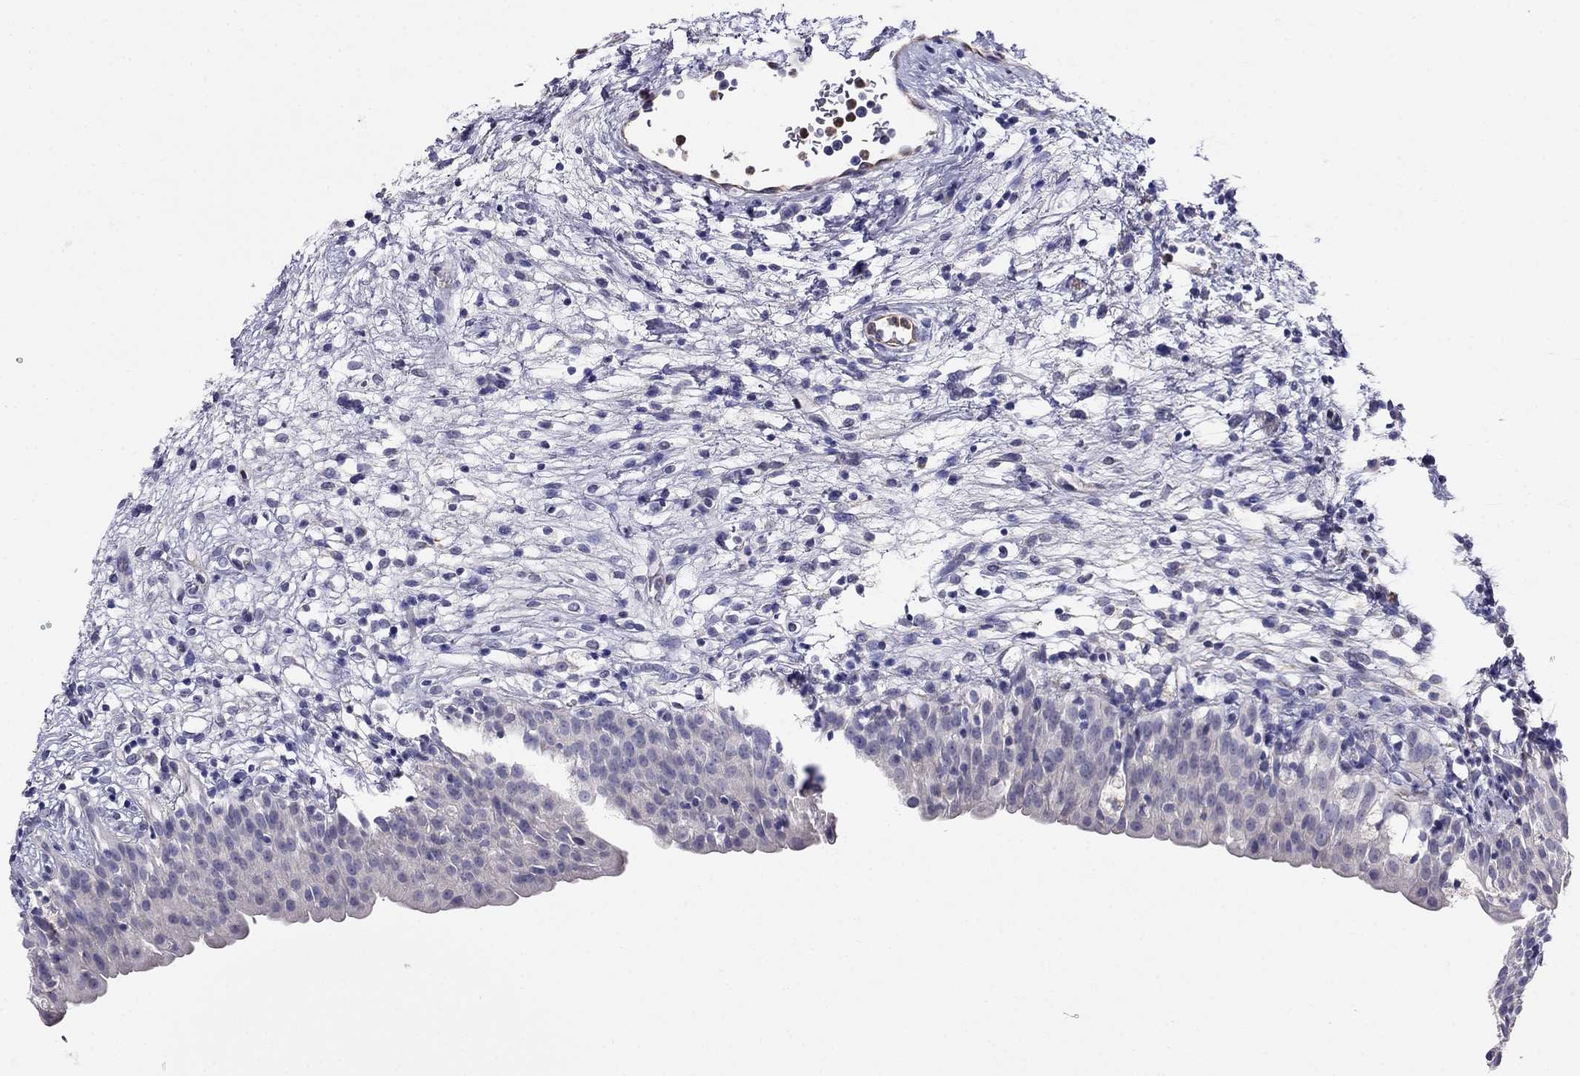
{"staining": {"intensity": "negative", "quantity": "none", "location": "none"}, "tissue": "urinary bladder", "cell_type": "Urothelial cells", "image_type": "normal", "snomed": [{"axis": "morphology", "description": "Normal tissue, NOS"}, {"axis": "topography", "description": "Urinary bladder"}], "caption": "High power microscopy micrograph of an immunohistochemistry micrograph of normal urinary bladder, revealing no significant positivity in urothelial cells.", "gene": "SPINT4", "patient": {"sex": "male", "age": 76}}